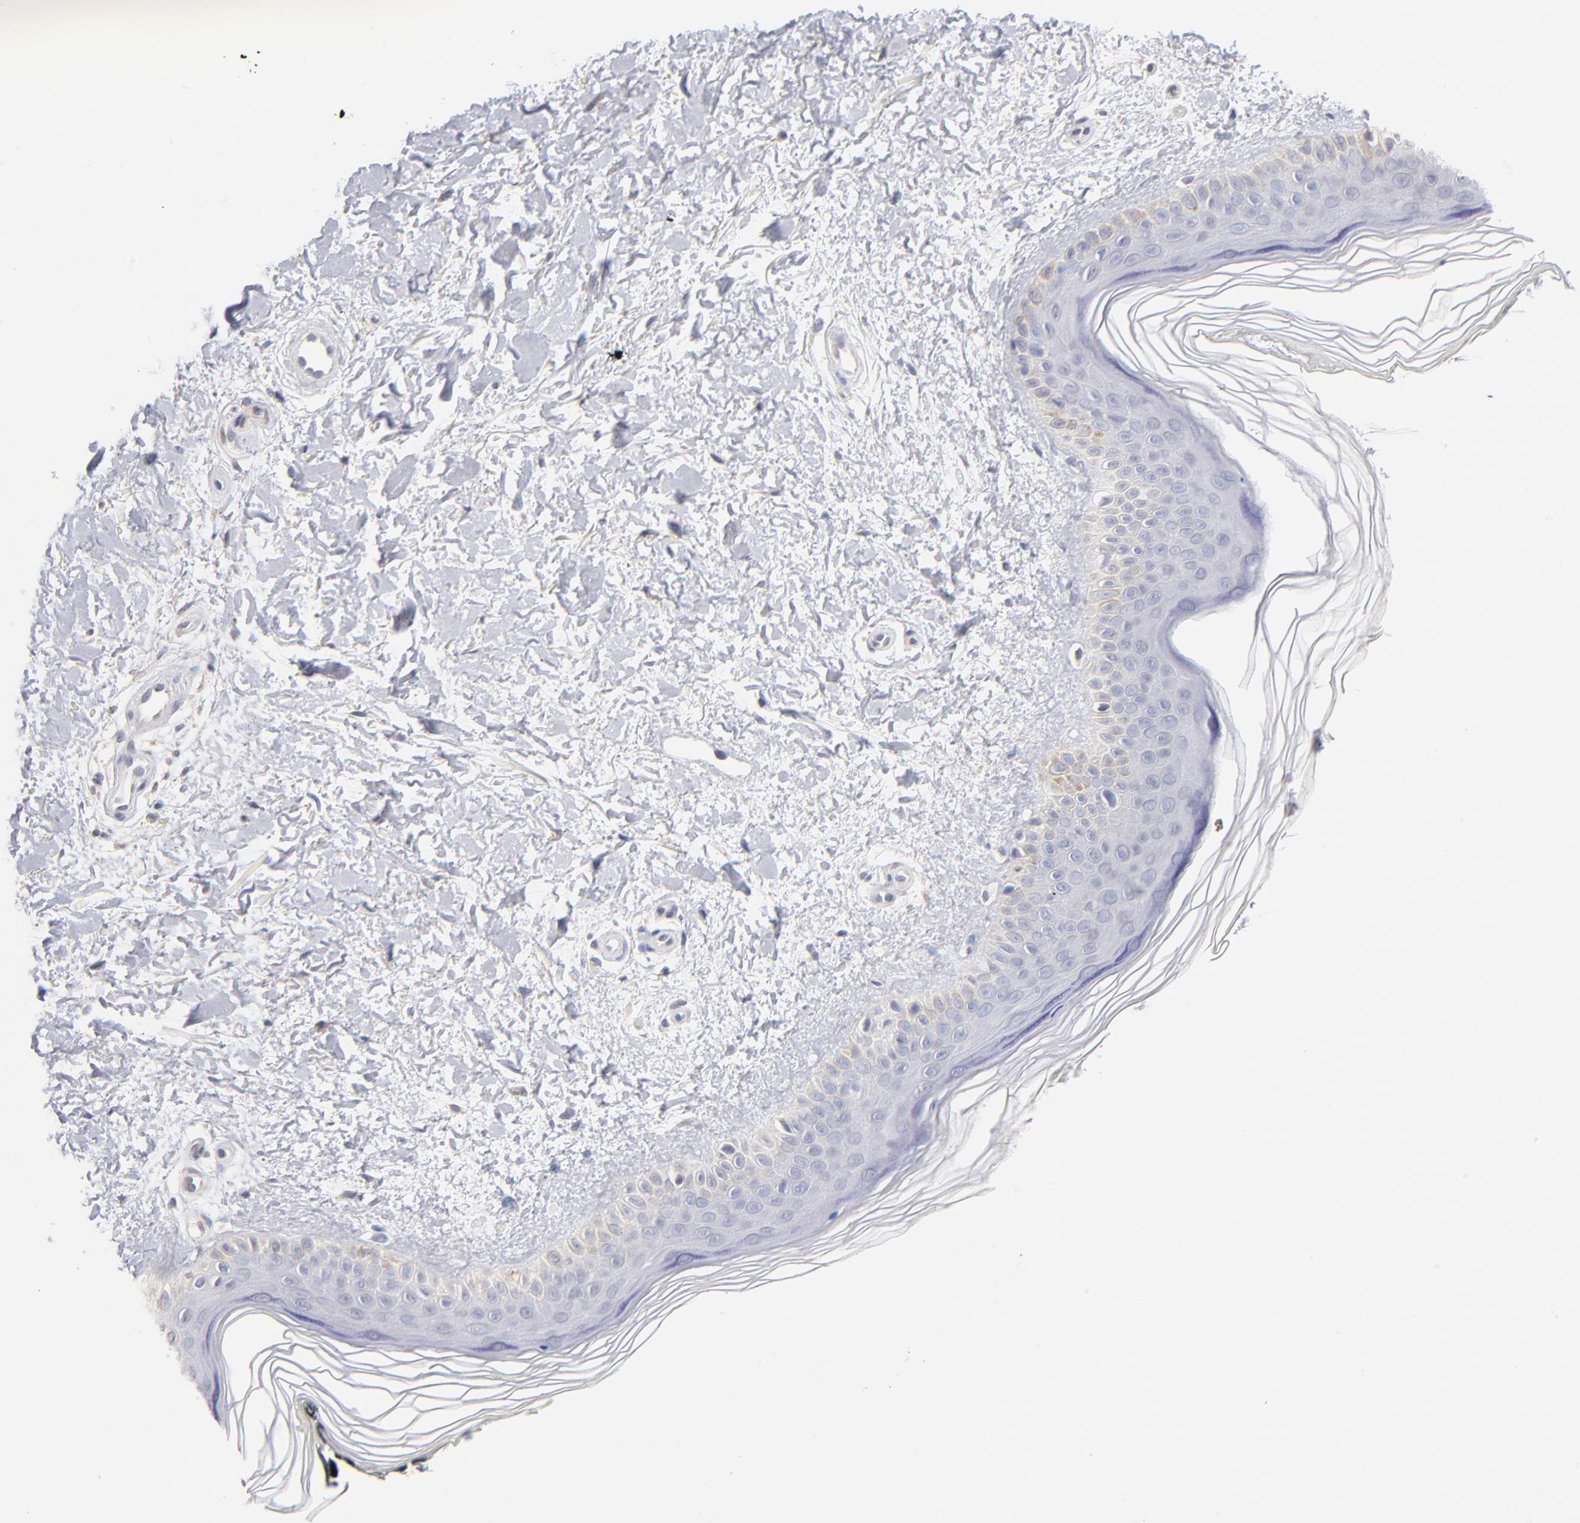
{"staining": {"intensity": "negative", "quantity": "none", "location": "none"}, "tissue": "skin", "cell_type": "Fibroblasts", "image_type": "normal", "snomed": [{"axis": "morphology", "description": "Normal tissue, NOS"}, {"axis": "topography", "description": "Skin"}], "caption": "An IHC histopathology image of normal skin is shown. There is no staining in fibroblasts of skin.", "gene": "ITGA8", "patient": {"sex": "female", "age": 19}}